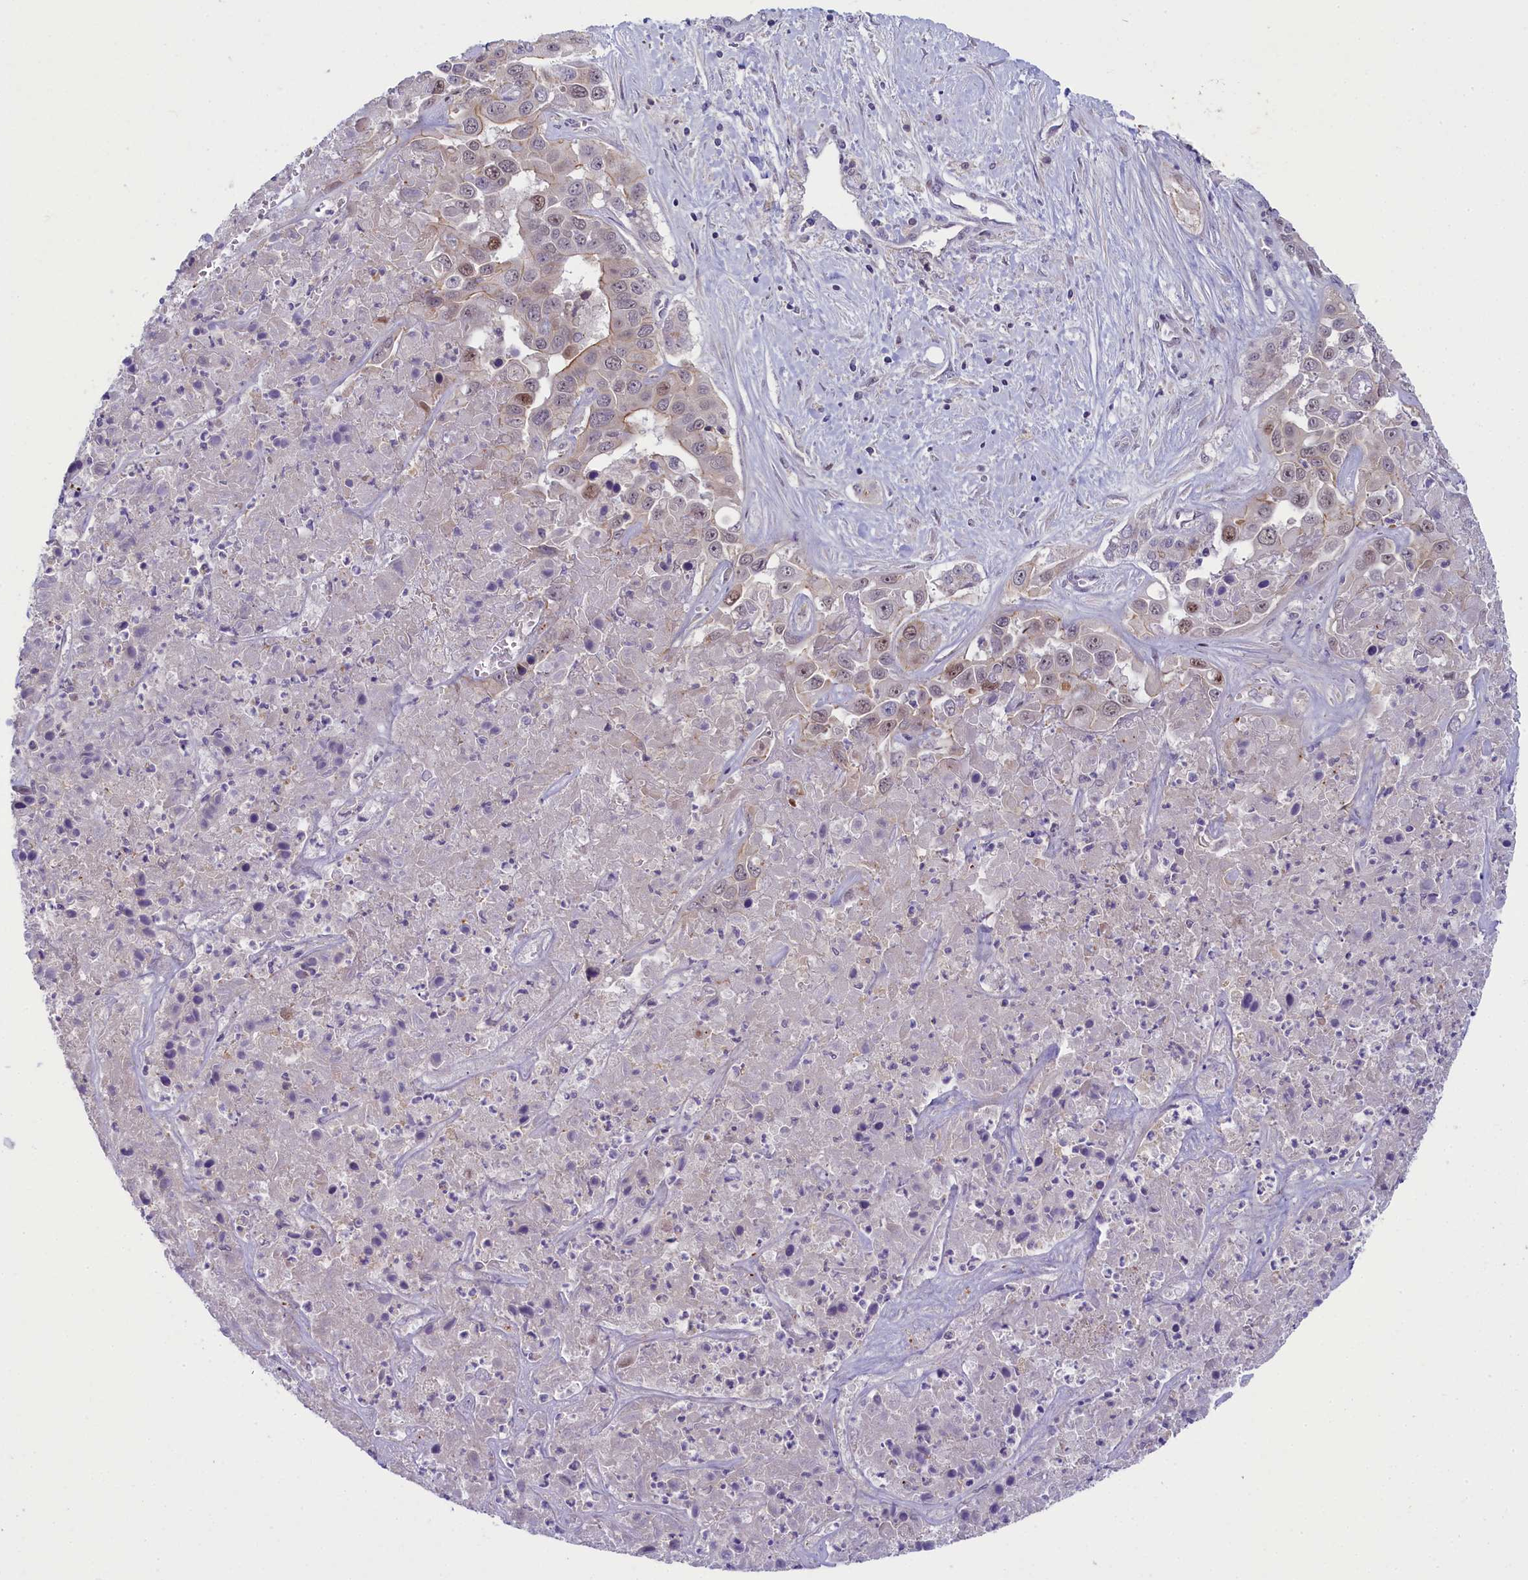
{"staining": {"intensity": "negative", "quantity": "none", "location": "none"}, "tissue": "liver cancer", "cell_type": "Tumor cells", "image_type": "cancer", "snomed": [{"axis": "morphology", "description": "Cholangiocarcinoma"}, {"axis": "topography", "description": "Liver"}], "caption": "Tumor cells are negative for brown protein staining in liver cancer (cholangiocarcinoma). The staining was performed using DAB to visualize the protein expression in brown, while the nuclei were stained in blue with hematoxylin (Magnification: 20x).", "gene": "CCL23", "patient": {"sex": "female", "age": 52}}